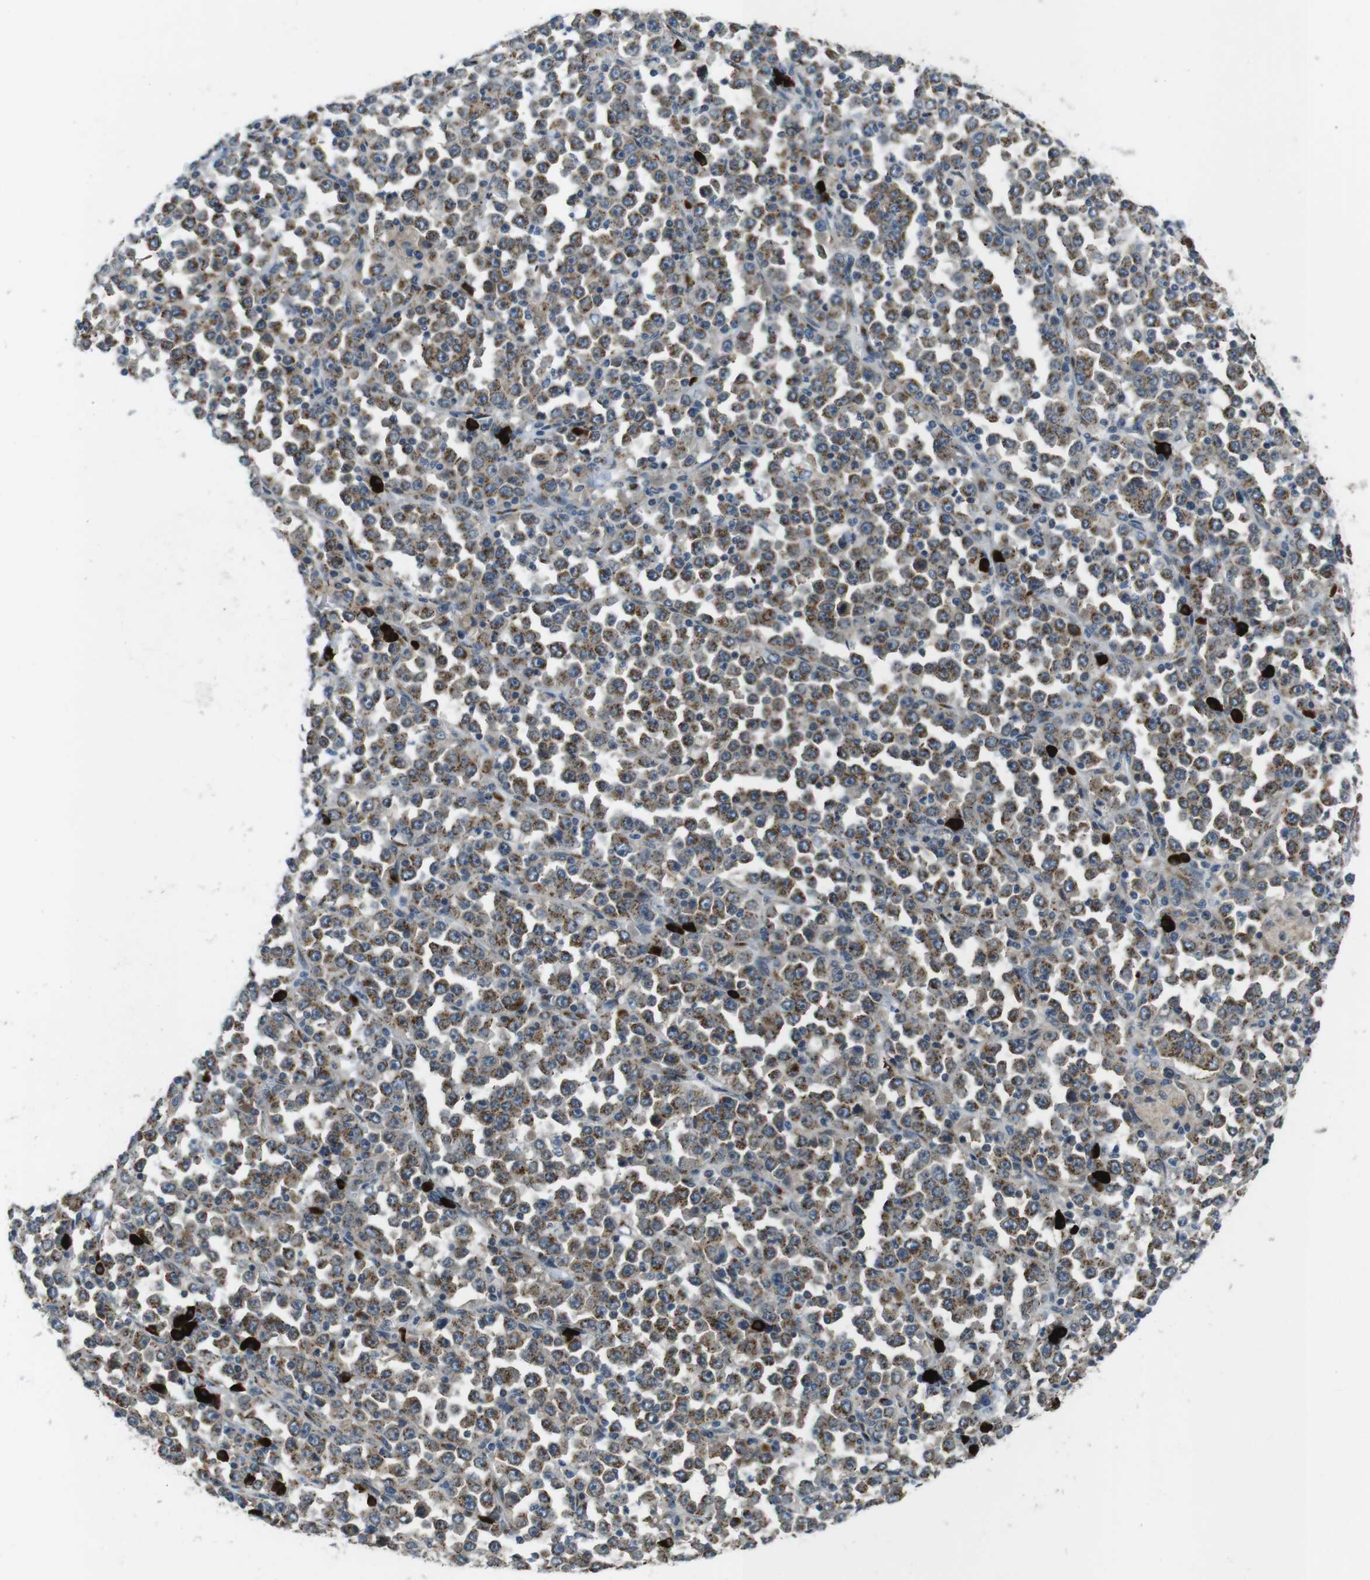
{"staining": {"intensity": "moderate", "quantity": ">75%", "location": "cytoplasmic/membranous"}, "tissue": "stomach cancer", "cell_type": "Tumor cells", "image_type": "cancer", "snomed": [{"axis": "morphology", "description": "Normal tissue, NOS"}, {"axis": "morphology", "description": "Adenocarcinoma, NOS"}, {"axis": "topography", "description": "Stomach, upper"}, {"axis": "topography", "description": "Stomach"}], "caption": "Brown immunohistochemical staining in adenocarcinoma (stomach) reveals moderate cytoplasmic/membranous expression in about >75% of tumor cells.", "gene": "ZFPL1", "patient": {"sex": "male", "age": 59}}